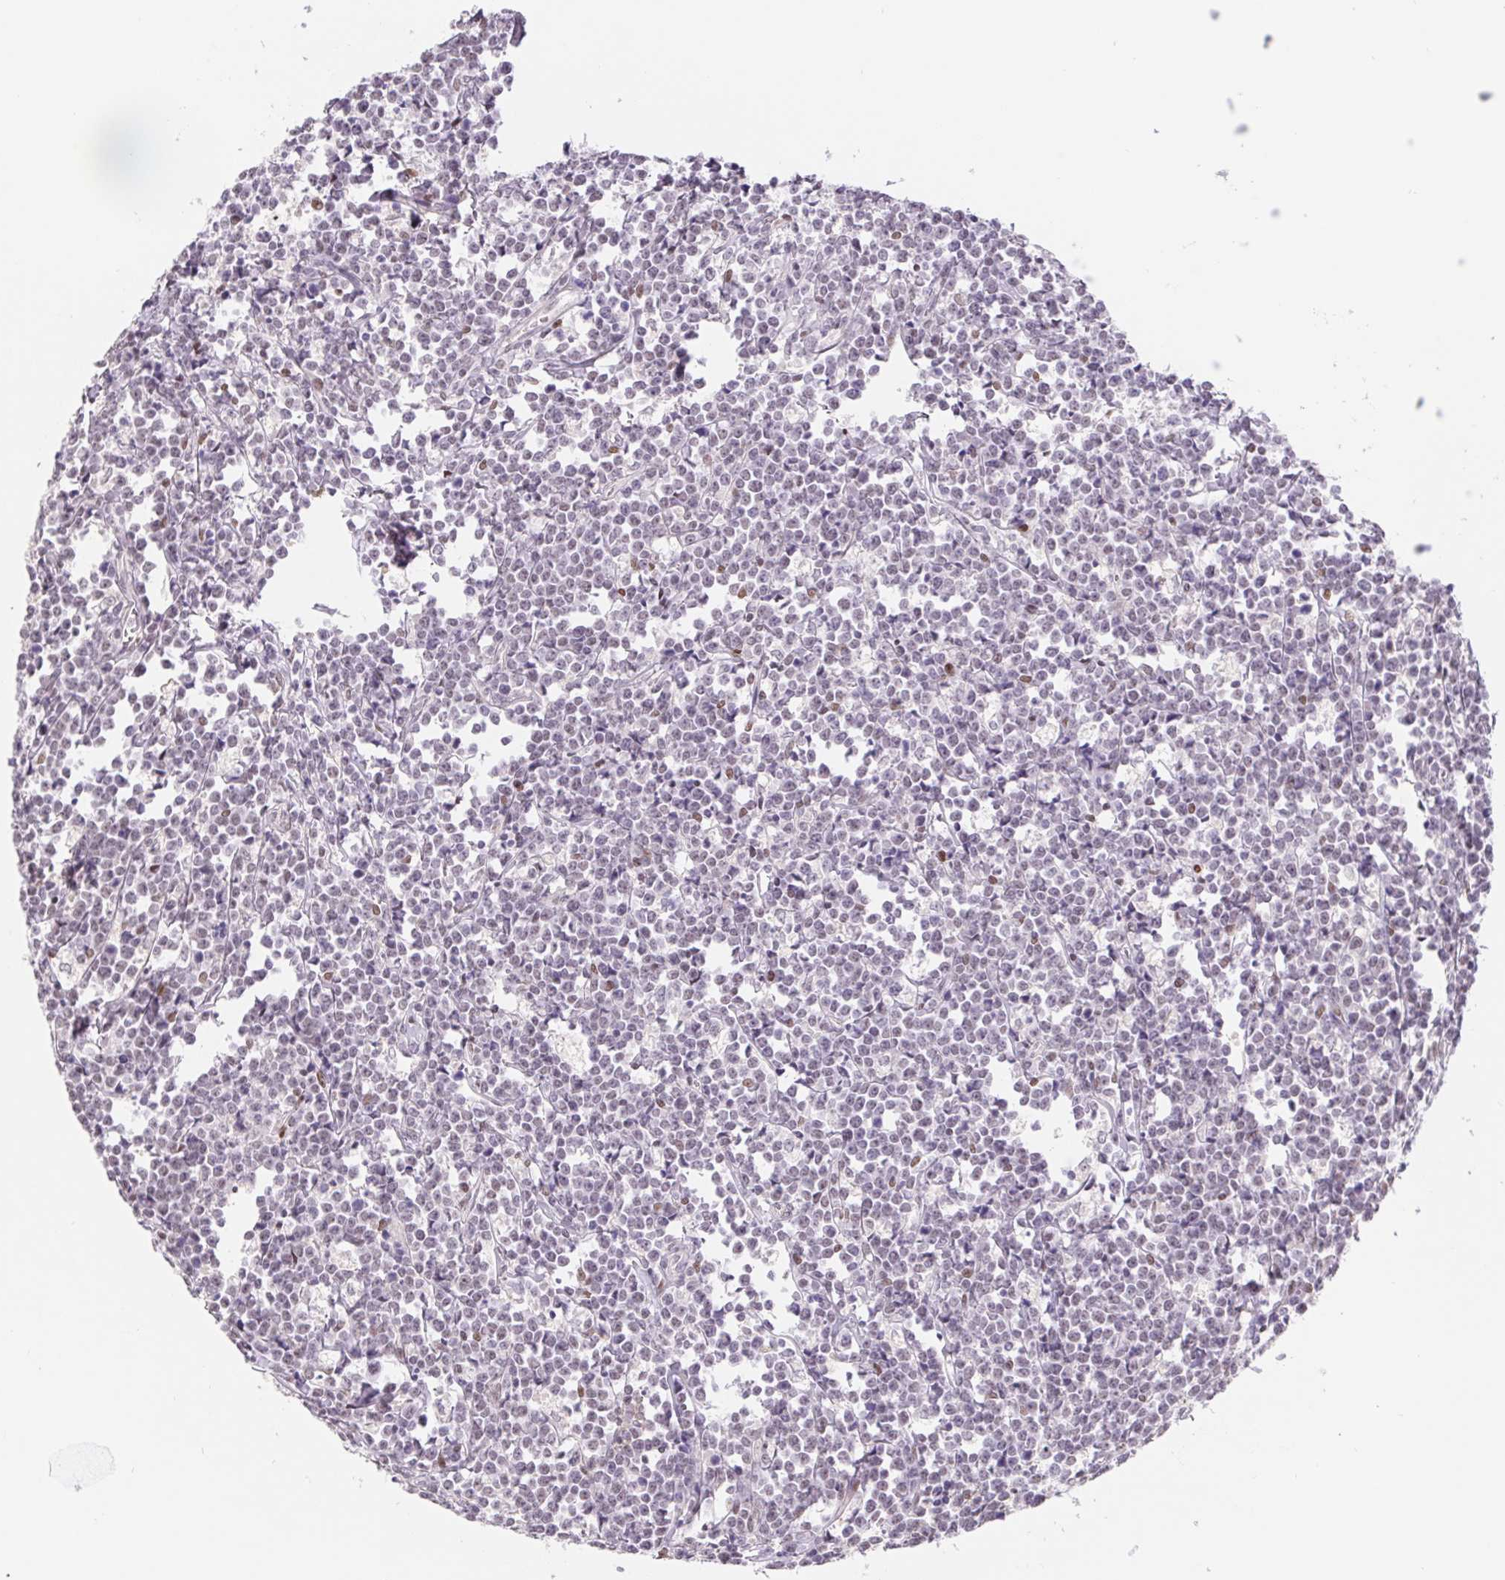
{"staining": {"intensity": "weak", "quantity": "25%-75%", "location": "nuclear"}, "tissue": "lymphoma", "cell_type": "Tumor cells", "image_type": "cancer", "snomed": [{"axis": "morphology", "description": "Malignant lymphoma, non-Hodgkin's type, High grade"}, {"axis": "topography", "description": "Small intestine"}], "caption": "A histopathology image of human lymphoma stained for a protein reveals weak nuclear brown staining in tumor cells.", "gene": "TRERF1", "patient": {"sex": "female", "age": 56}}